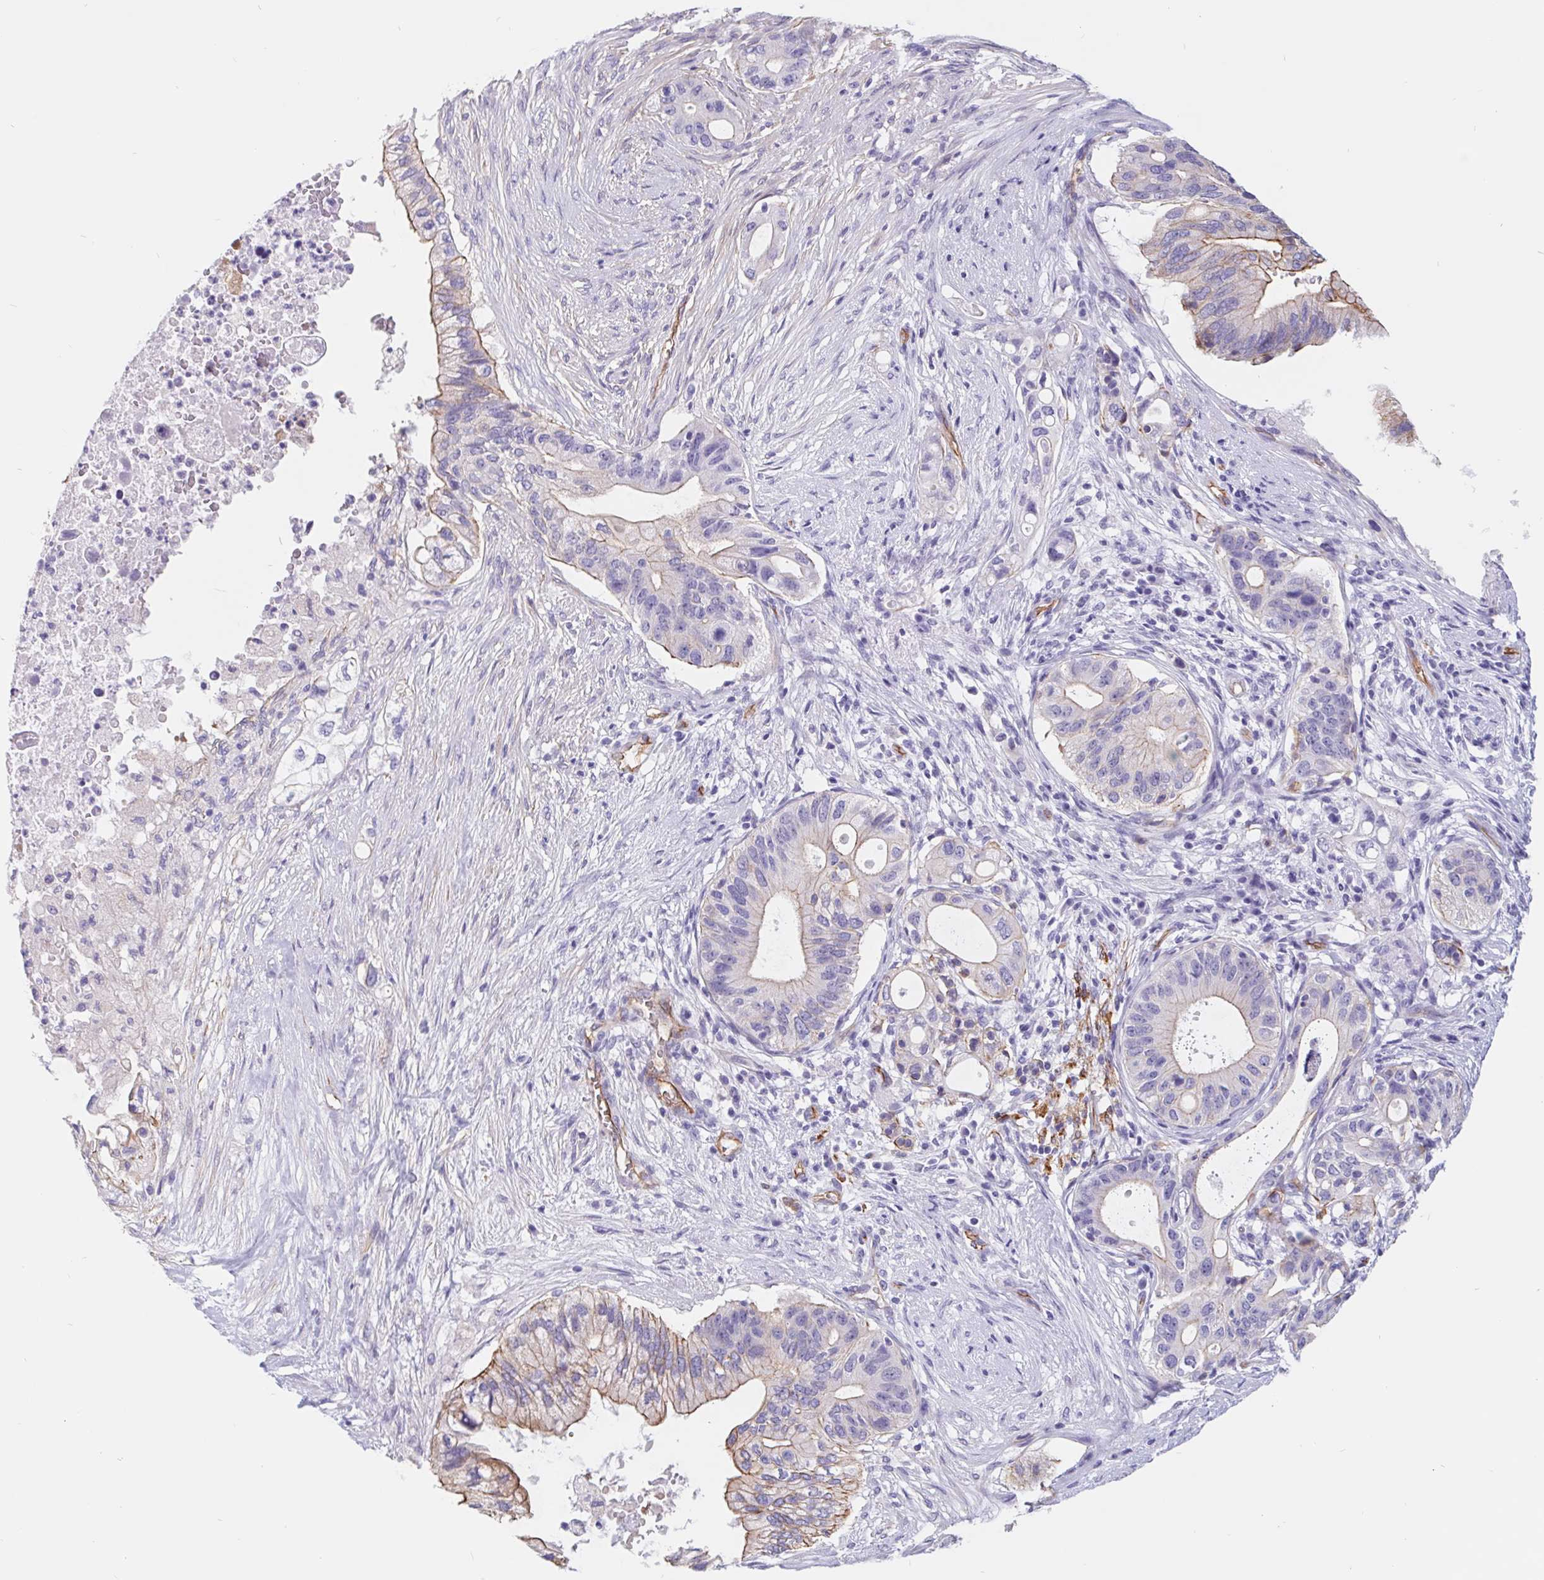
{"staining": {"intensity": "weak", "quantity": "<25%", "location": "cytoplasmic/membranous"}, "tissue": "pancreatic cancer", "cell_type": "Tumor cells", "image_type": "cancer", "snomed": [{"axis": "morphology", "description": "Adenocarcinoma, NOS"}, {"axis": "topography", "description": "Pancreas"}], "caption": "An image of human adenocarcinoma (pancreatic) is negative for staining in tumor cells. (Stains: DAB (3,3'-diaminobenzidine) IHC with hematoxylin counter stain, Microscopy: brightfield microscopy at high magnification).", "gene": "LIMCH1", "patient": {"sex": "female", "age": 72}}